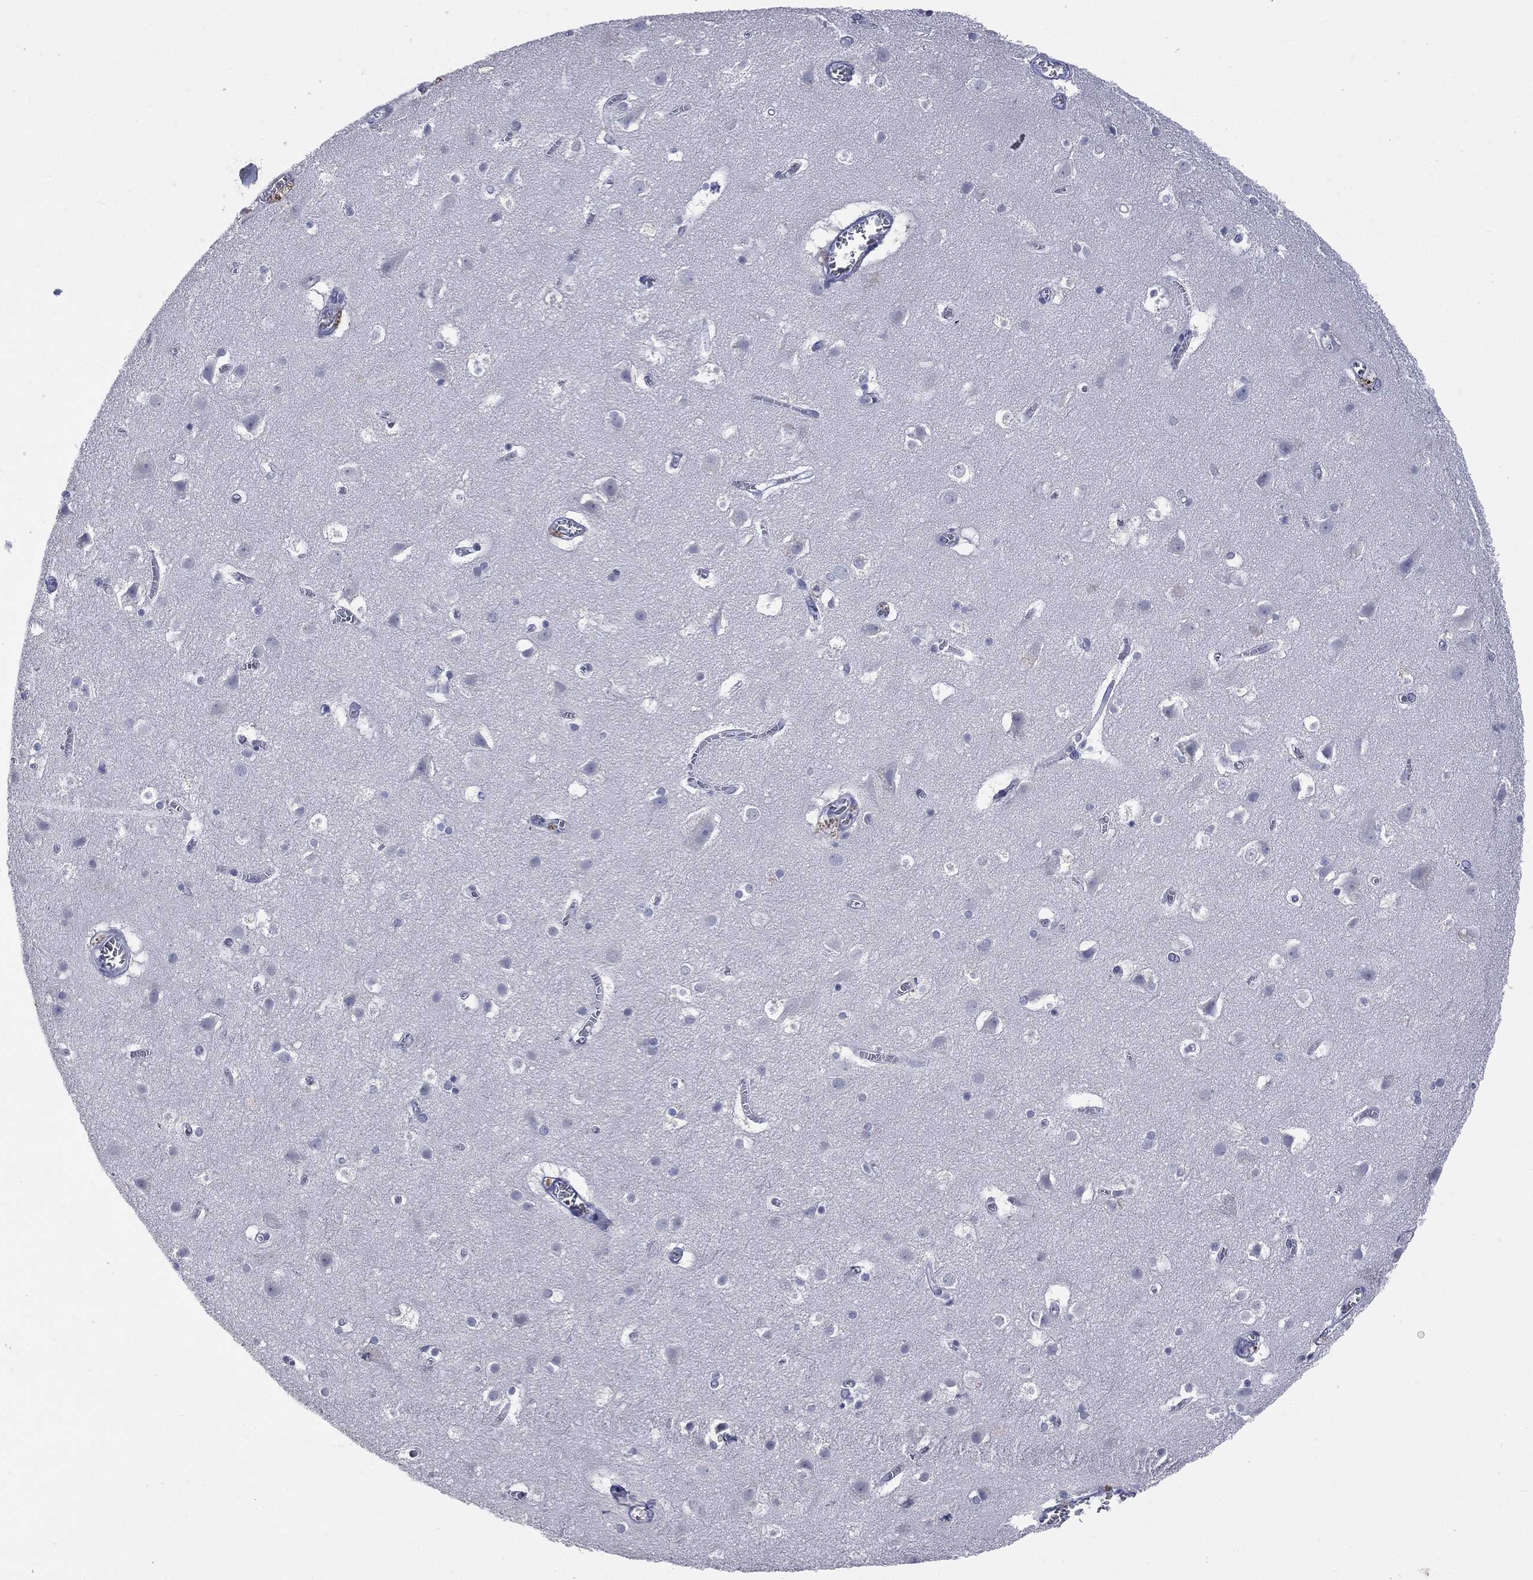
{"staining": {"intensity": "negative", "quantity": "none", "location": "none"}, "tissue": "cerebral cortex", "cell_type": "Endothelial cells", "image_type": "normal", "snomed": [{"axis": "morphology", "description": "Normal tissue, NOS"}, {"axis": "topography", "description": "Cerebral cortex"}], "caption": "Immunohistochemistry image of benign cerebral cortex stained for a protein (brown), which shows no expression in endothelial cells. (Brightfield microscopy of DAB (3,3'-diaminobenzidine) IHC at high magnification).", "gene": "TSHB", "patient": {"sex": "male", "age": 59}}